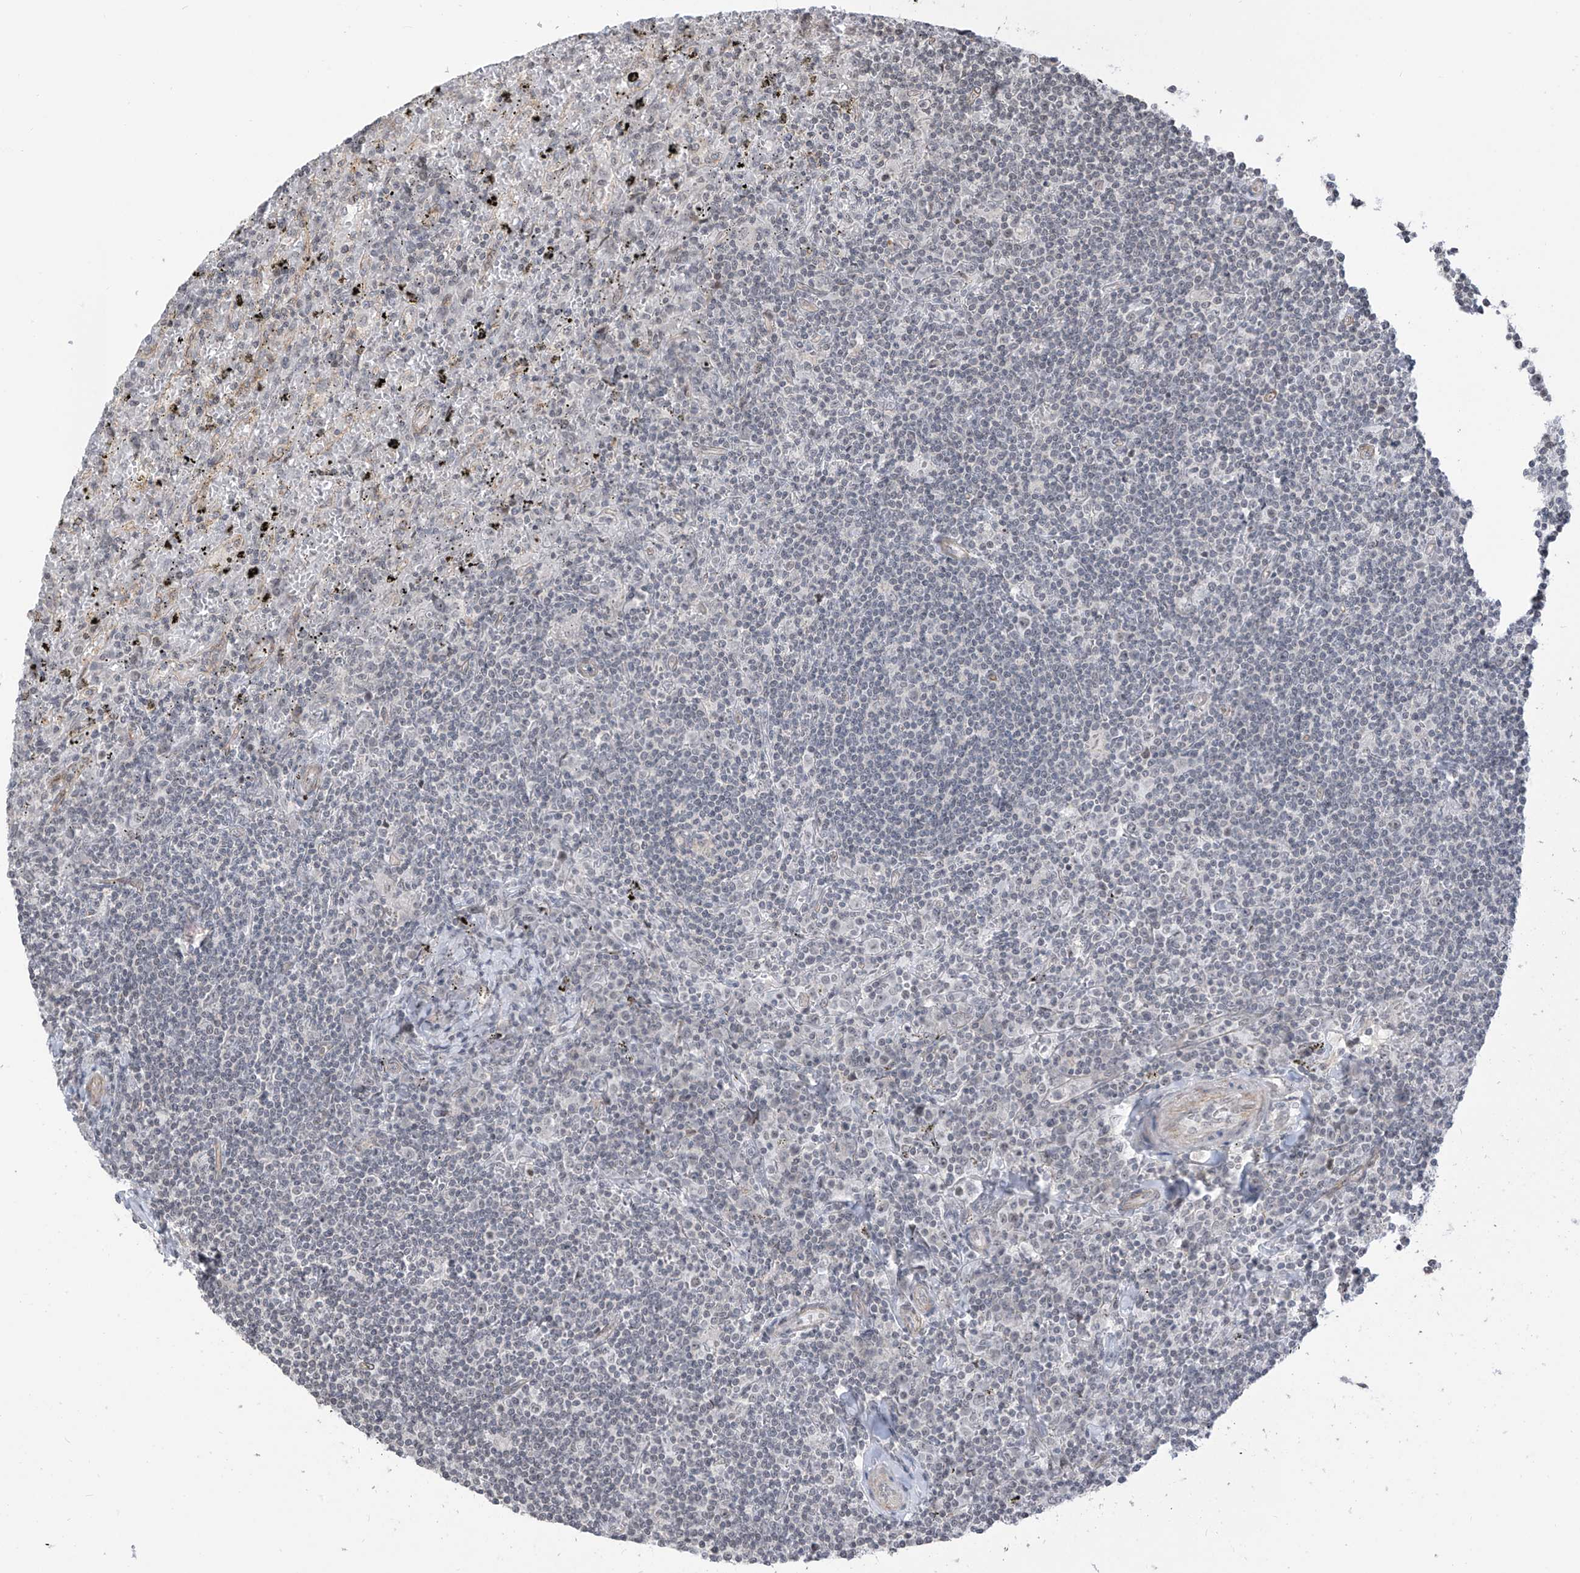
{"staining": {"intensity": "negative", "quantity": "none", "location": "none"}, "tissue": "lymphoma", "cell_type": "Tumor cells", "image_type": "cancer", "snomed": [{"axis": "morphology", "description": "Malignant lymphoma, non-Hodgkin's type, Low grade"}, {"axis": "topography", "description": "Spleen"}], "caption": "Immunohistochemical staining of lymphoma displays no significant positivity in tumor cells.", "gene": "METAP1D", "patient": {"sex": "male", "age": 76}}